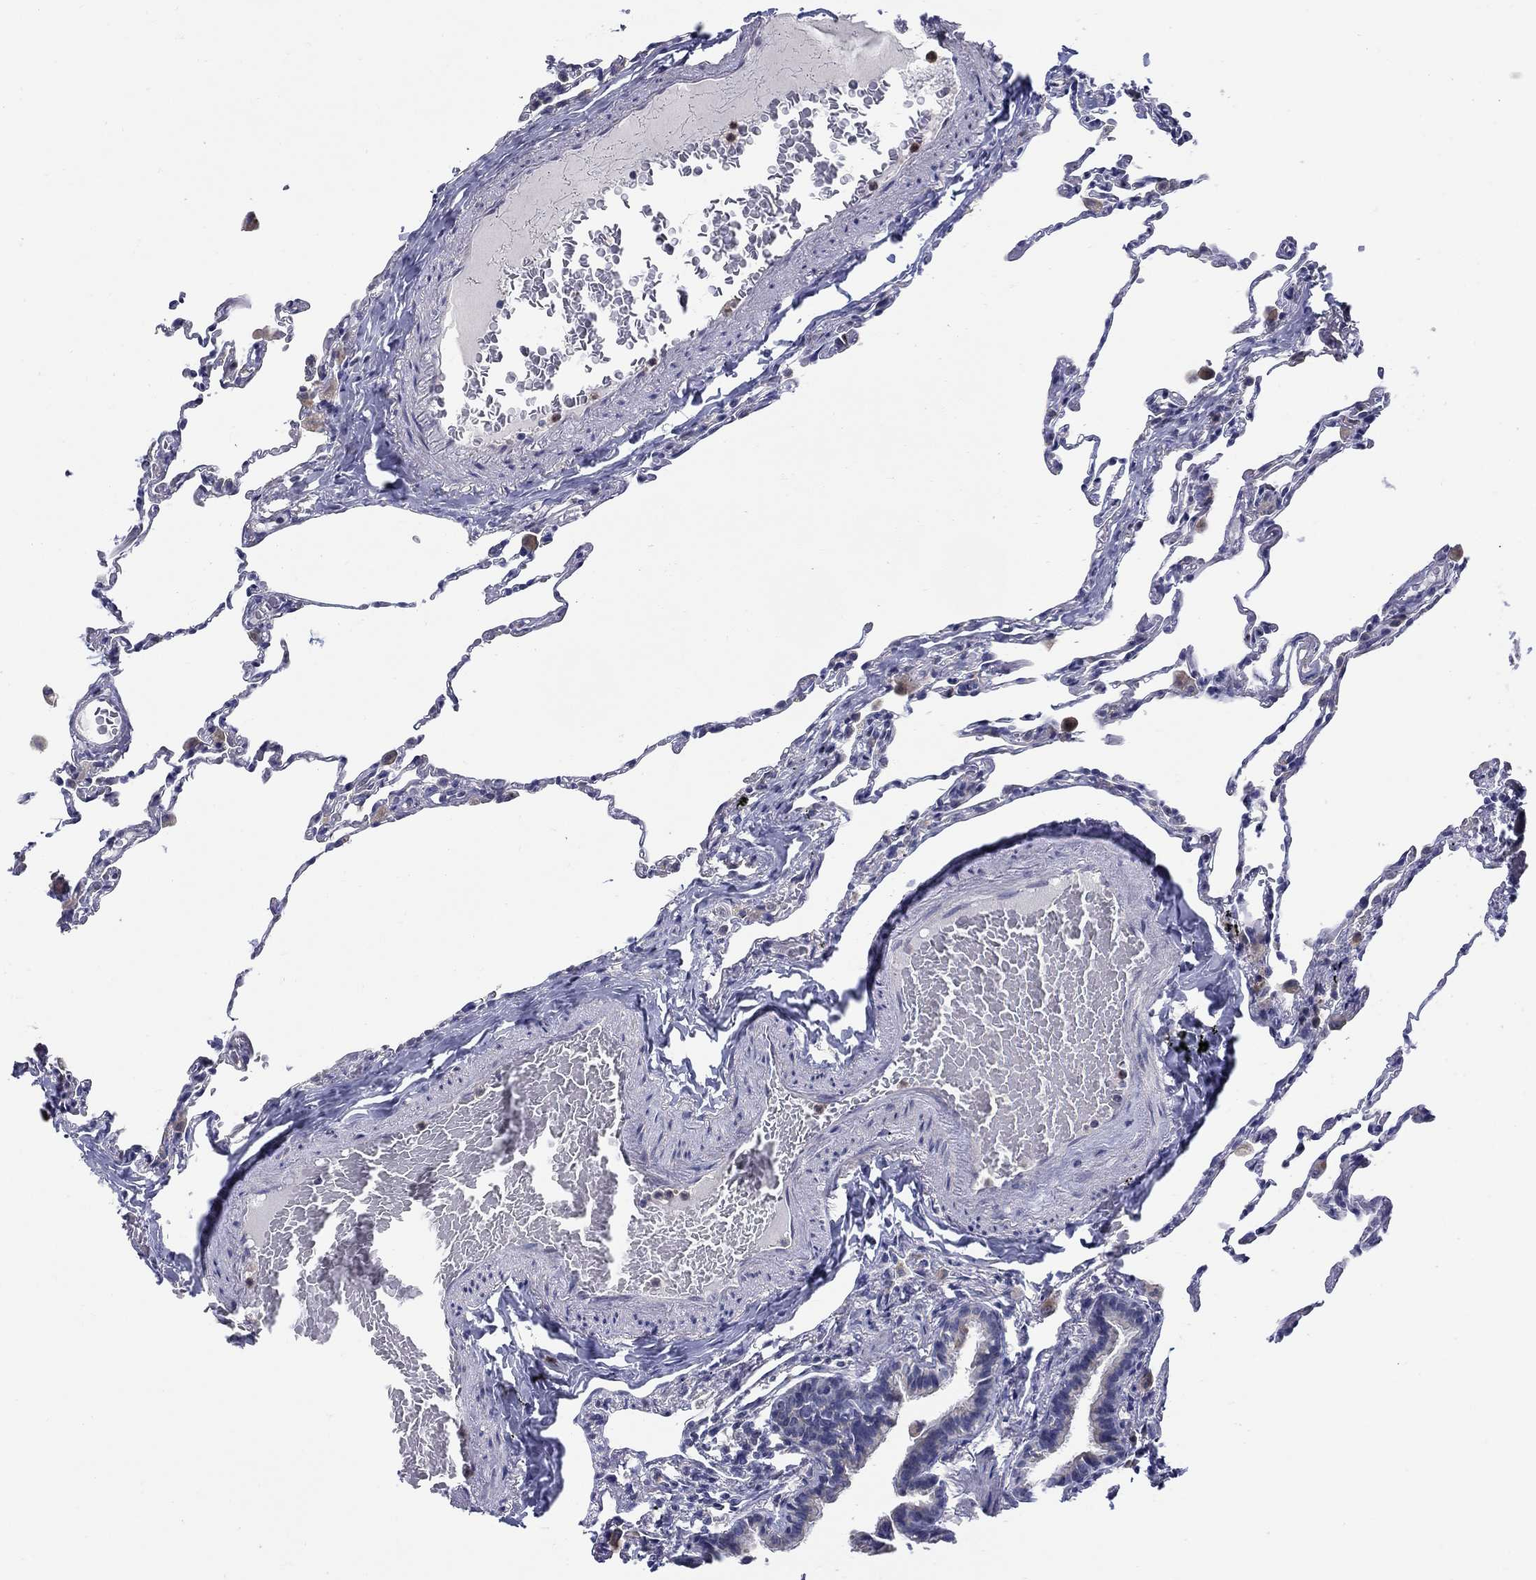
{"staining": {"intensity": "negative", "quantity": "none", "location": "none"}, "tissue": "lung", "cell_type": "Alveolar cells", "image_type": "normal", "snomed": [{"axis": "morphology", "description": "Normal tissue, NOS"}, {"axis": "topography", "description": "Lung"}], "caption": "This is an immunohistochemistry (IHC) micrograph of benign lung. There is no positivity in alveolar cells.", "gene": "ABCA4", "patient": {"sex": "female", "age": 57}}